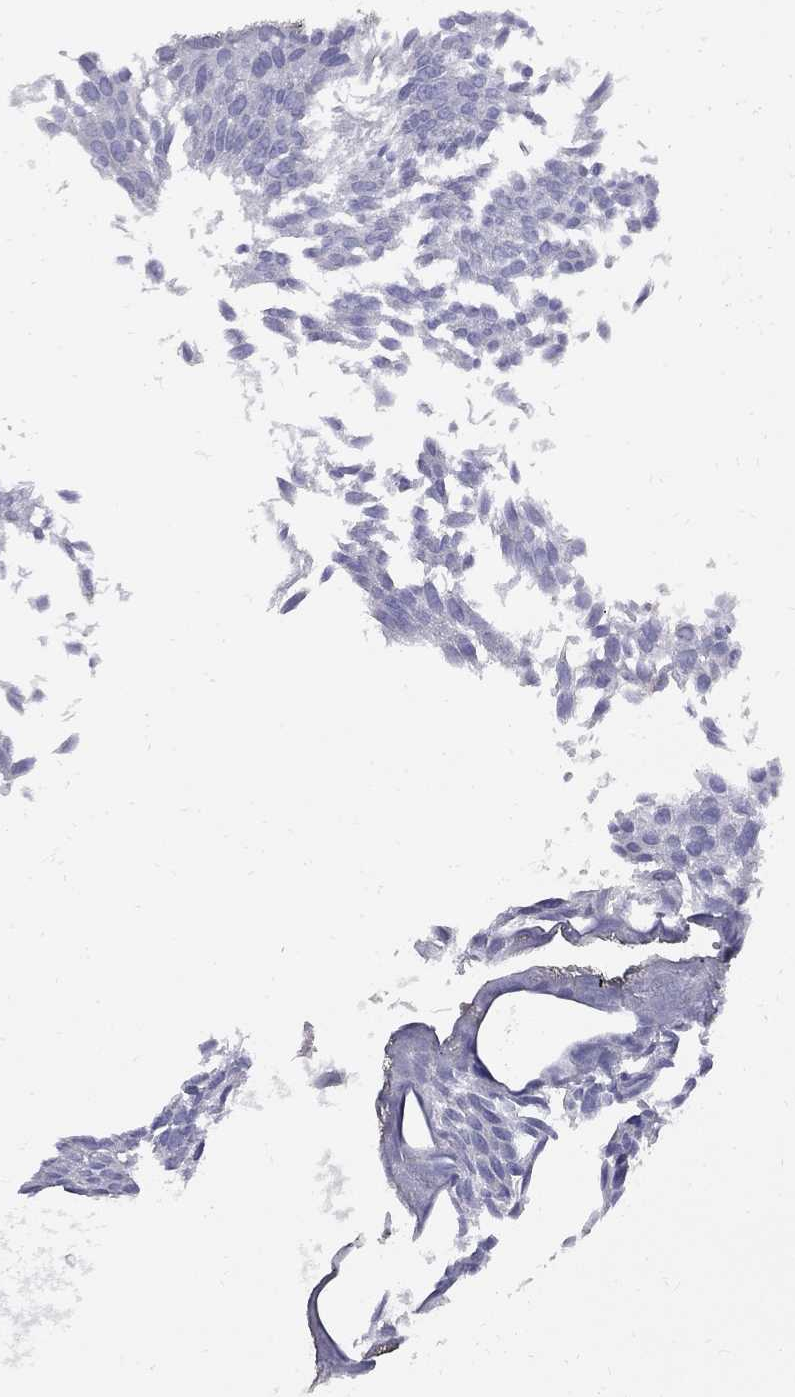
{"staining": {"intensity": "negative", "quantity": "none", "location": "none"}, "tissue": "urothelial cancer", "cell_type": "Tumor cells", "image_type": "cancer", "snomed": [{"axis": "morphology", "description": "Urothelial carcinoma, Low grade"}, {"axis": "topography", "description": "Urinary bladder"}], "caption": "DAB (3,3'-diaminobenzidine) immunohistochemical staining of urothelial cancer demonstrates no significant positivity in tumor cells.", "gene": "MTHFR", "patient": {"sex": "male", "age": 63}}